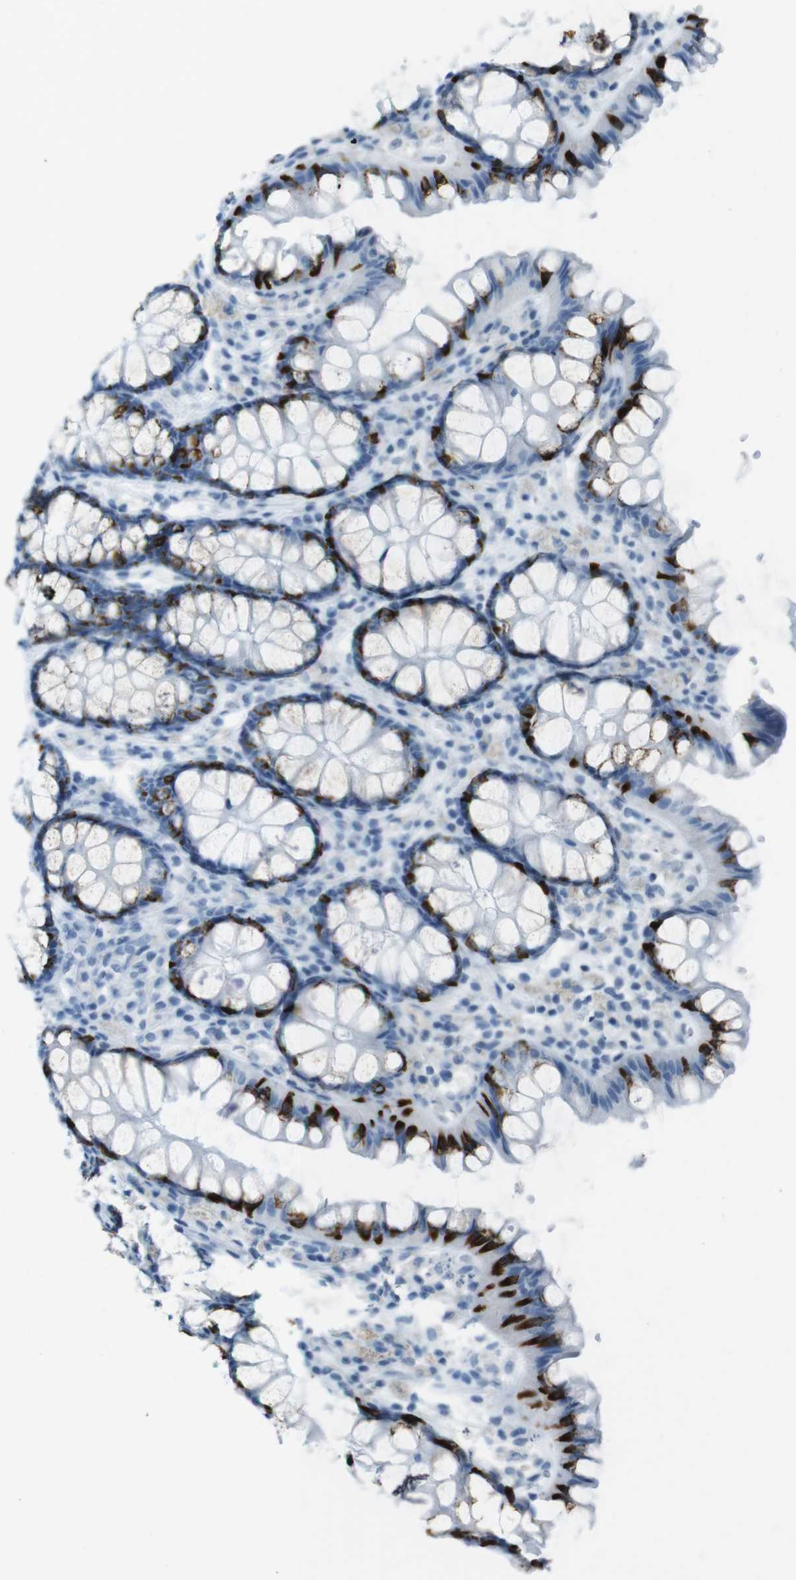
{"staining": {"intensity": "negative", "quantity": "none", "location": "none"}, "tissue": "colon", "cell_type": "Endothelial cells", "image_type": "normal", "snomed": [{"axis": "morphology", "description": "Normal tissue, NOS"}, {"axis": "topography", "description": "Colon"}], "caption": "An immunohistochemistry (IHC) histopathology image of benign colon is shown. There is no staining in endothelial cells of colon.", "gene": "TMEM207", "patient": {"sex": "female", "age": 55}}